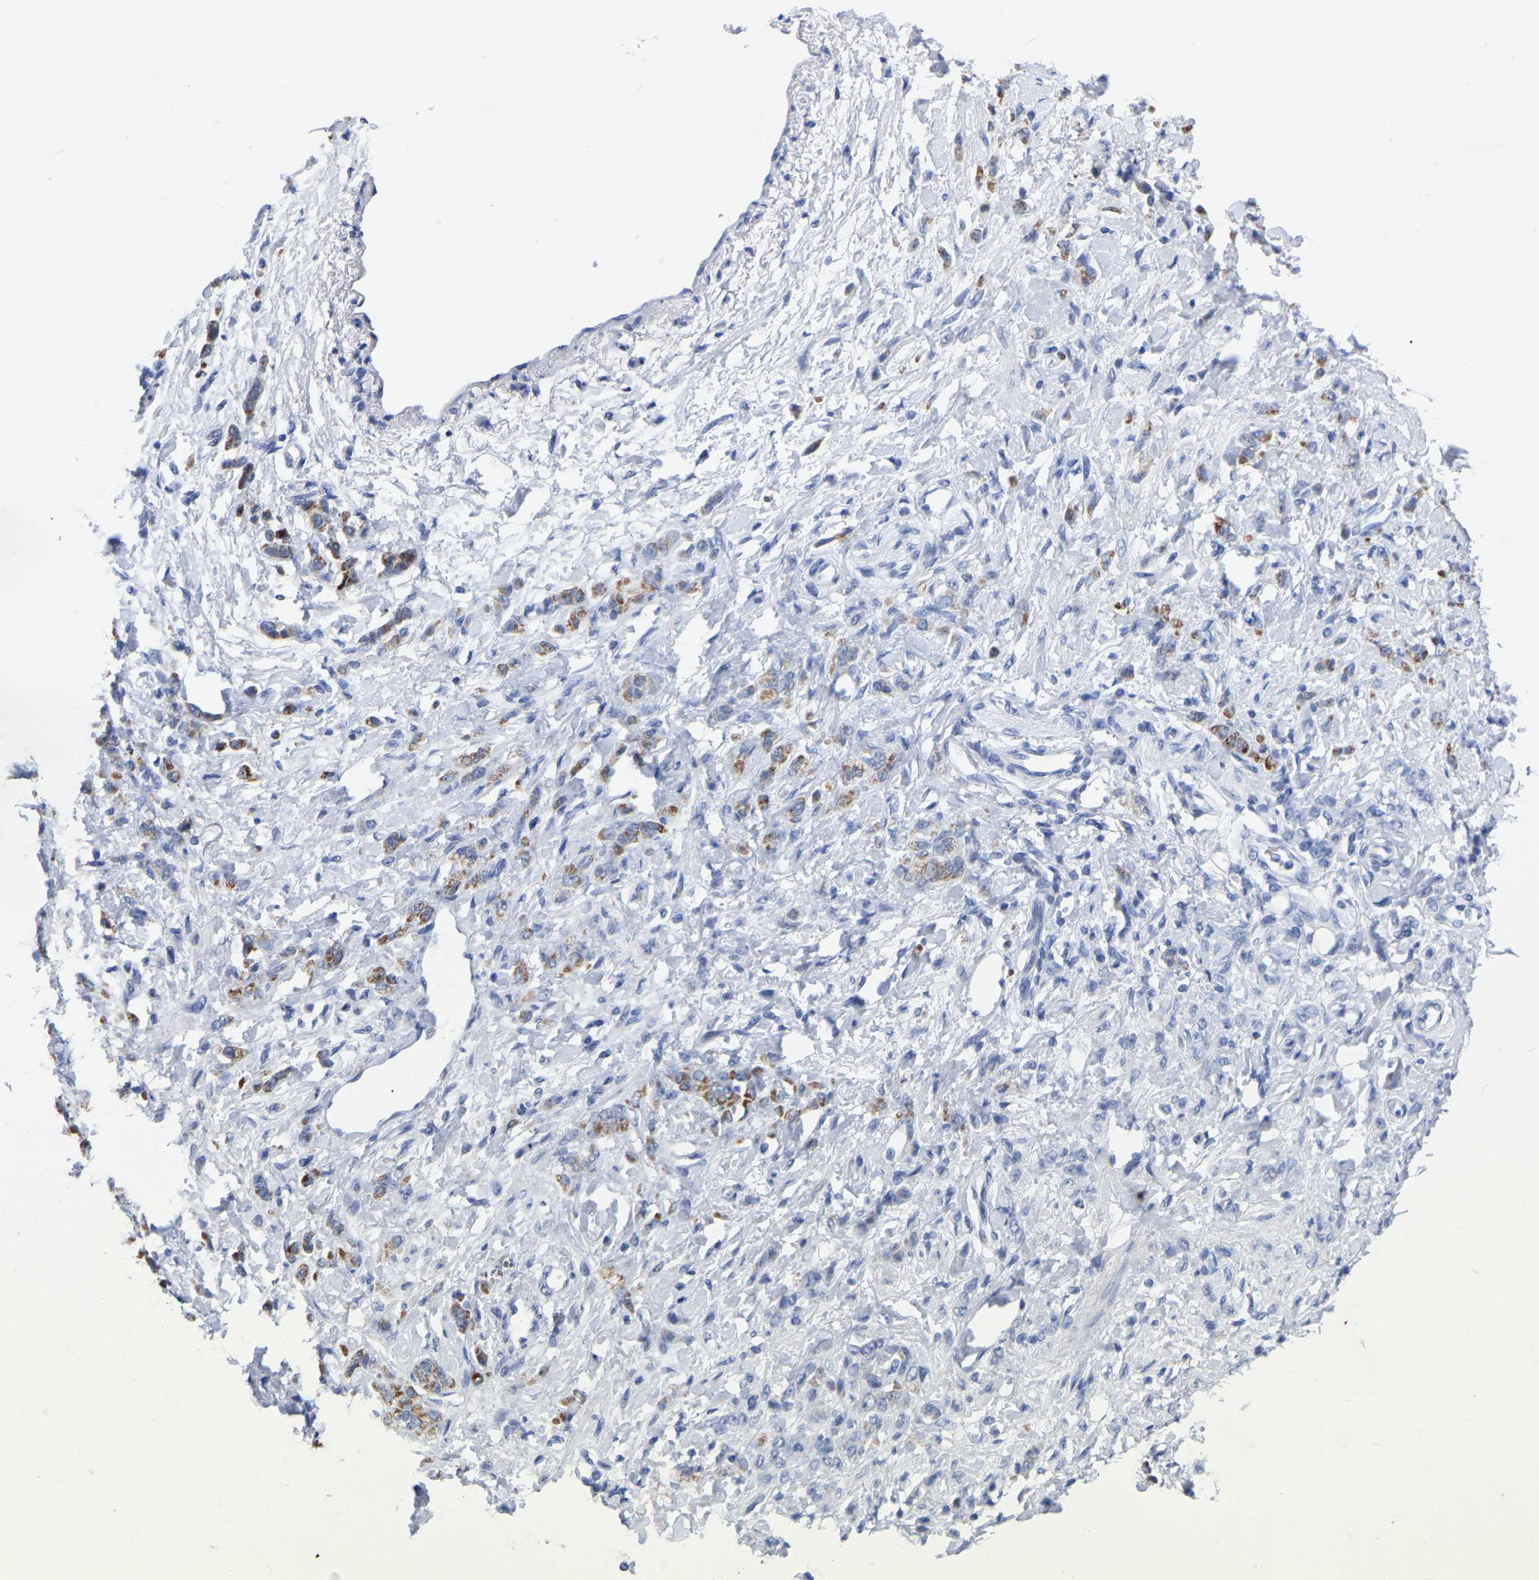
{"staining": {"intensity": "moderate", "quantity": ">75%", "location": "cytoplasmic/membranous"}, "tissue": "stomach cancer", "cell_type": "Tumor cells", "image_type": "cancer", "snomed": [{"axis": "morphology", "description": "Normal tissue, NOS"}, {"axis": "morphology", "description": "Adenocarcinoma, NOS"}, {"axis": "topography", "description": "Stomach"}], "caption": "A brown stain labels moderate cytoplasmic/membranous expression of a protein in human stomach adenocarcinoma tumor cells.", "gene": "ZNF629", "patient": {"sex": "male", "age": 82}}